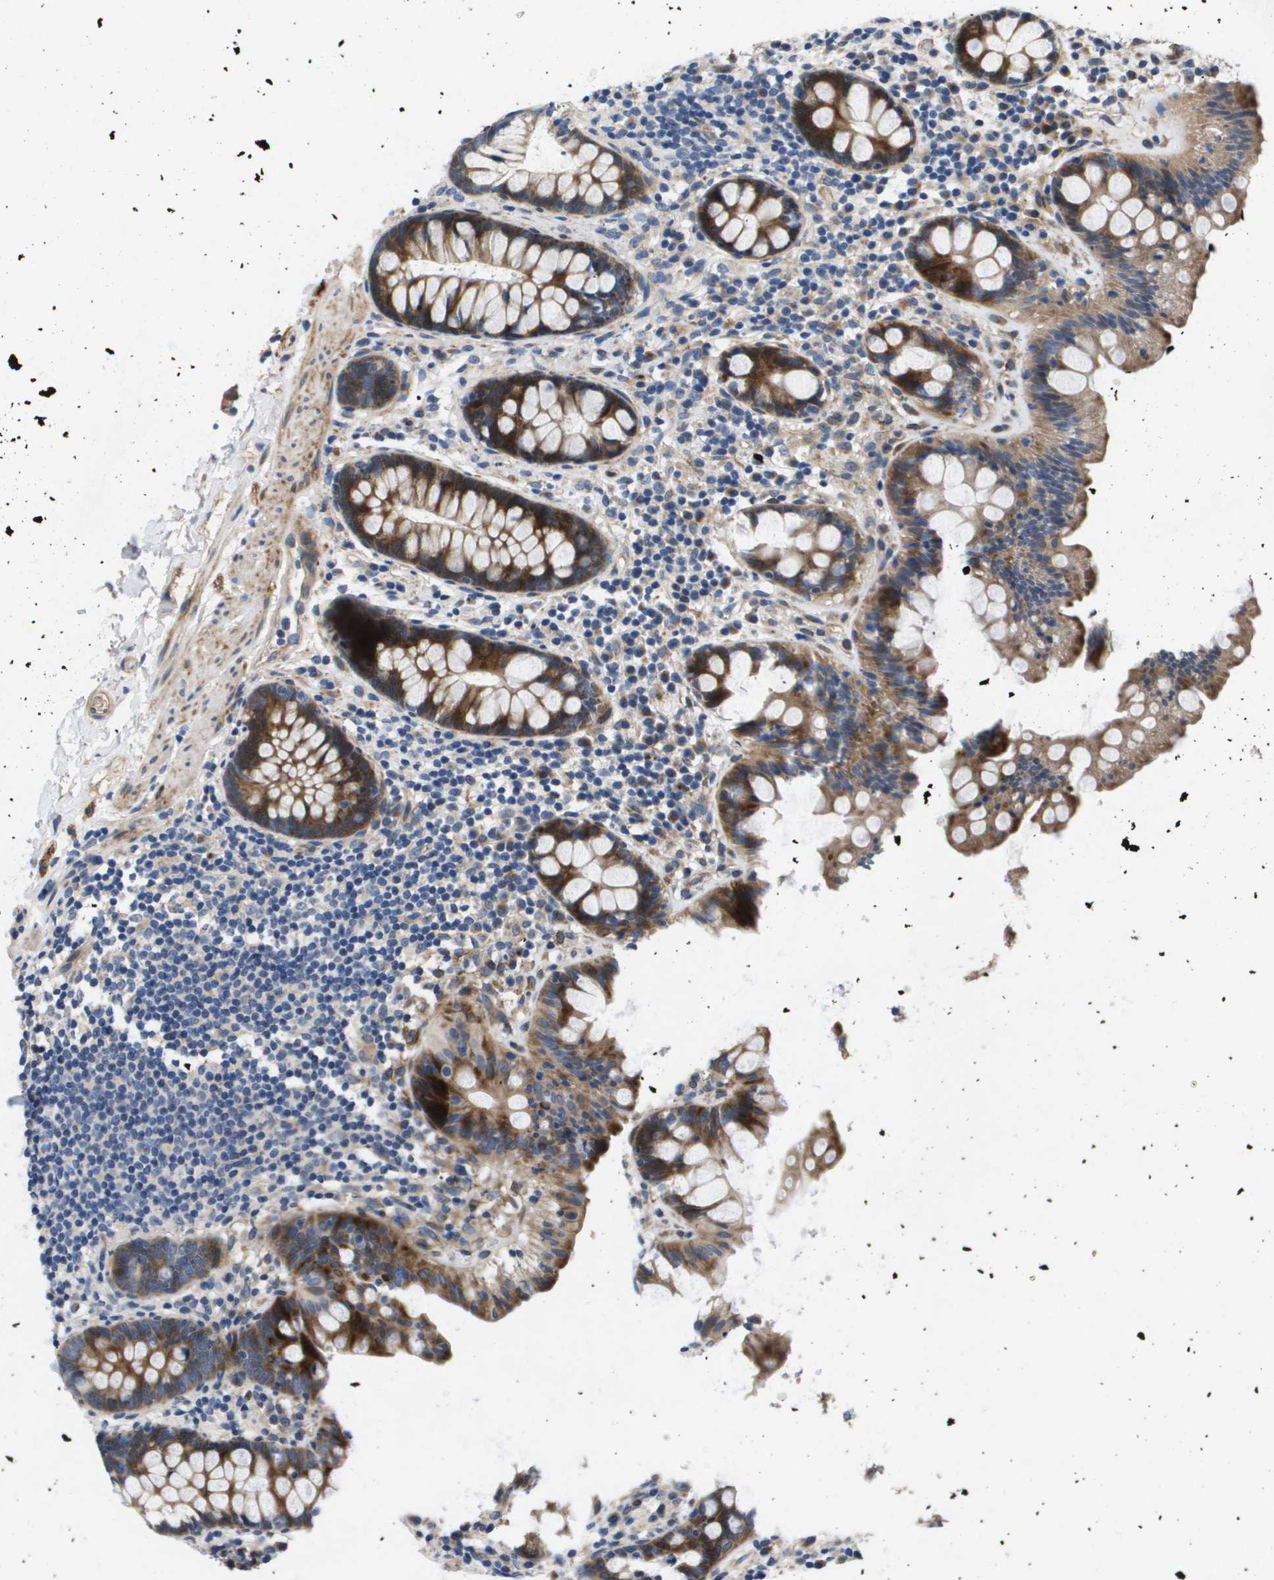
{"staining": {"intensity": "weak", "quantity": ">75%", "location": "cytoplasmic/membranous"}, "tissue": "colon", "cell_type": "Endothelial cells", "image_type": "normal", "snomed": [{"axis": "morphology", "description": "Normal tissue, NOS"}, {"axis": "topography", "description": "Colon"}], "caption": "Human colon stained for a protein (brown) demonstrates weak cytoplasmic/membranous positive positivity in approximately >75% of endothelial cells.", "gene": "ENTPD2", "patient": {"sex": "female", "age": 80}}